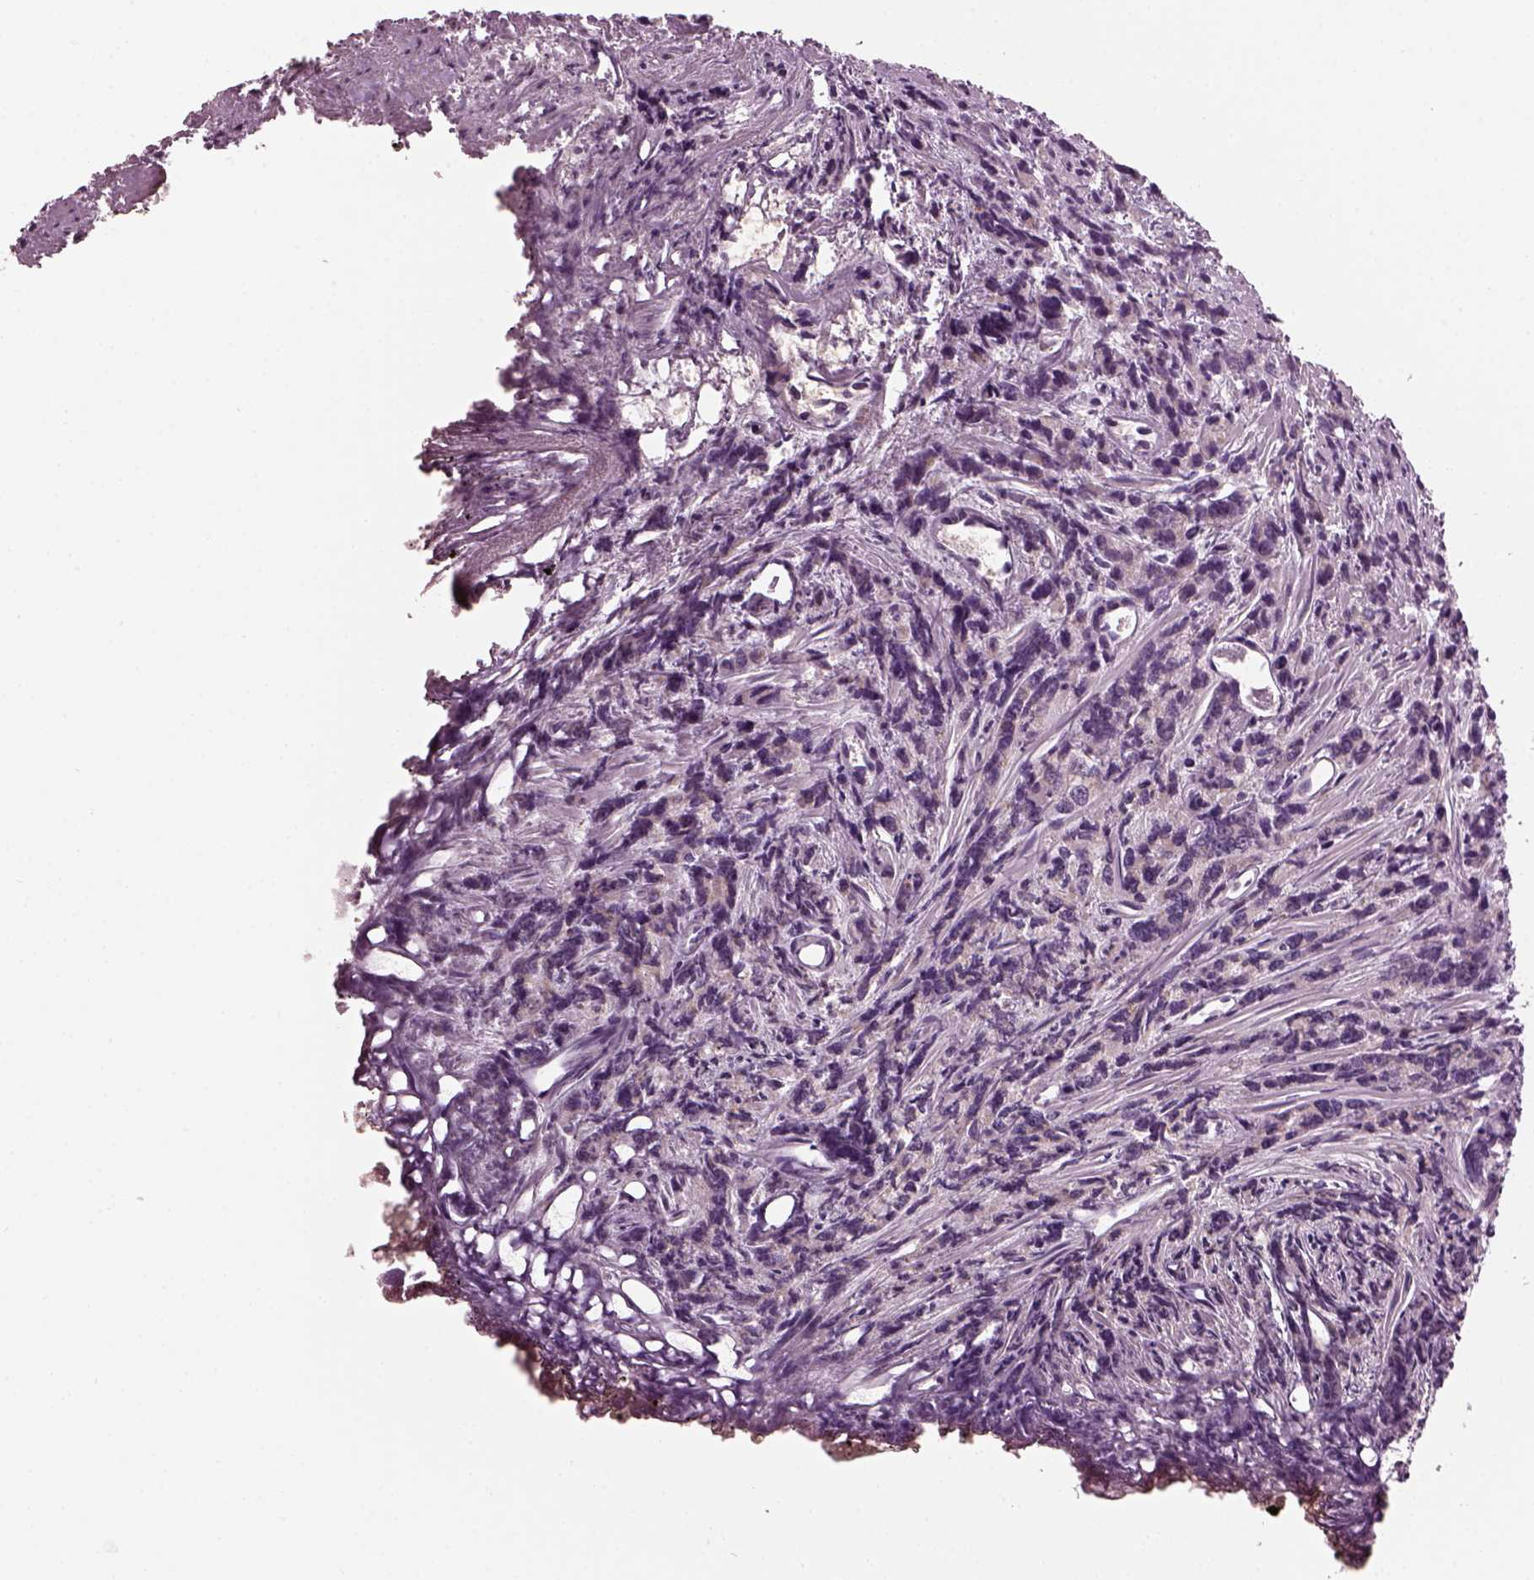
{"staining": {"intensity": "negative", "quantity": "none", "location": "none"}, "tissue": "prostate cancer", "cell_type": "Tumor cells", "image_type": "cancer", "snomed": [{"axis": "morphology", "description": "Adenocarcinoma, High grade"}, {"axis": "topography", "description": "Prostate"}], "caption": "Immunohistochemical staining of human prostate cancer (adenocarcinoma (high-grade)) reveals no significant positivity in tumor cells. (DAB (3,3'-diaminobenzidine) IHC visualized using brightfield microscopy, high magnification).", "gene": "PRR9", "patient": {"sex": "male", "age": 77}}